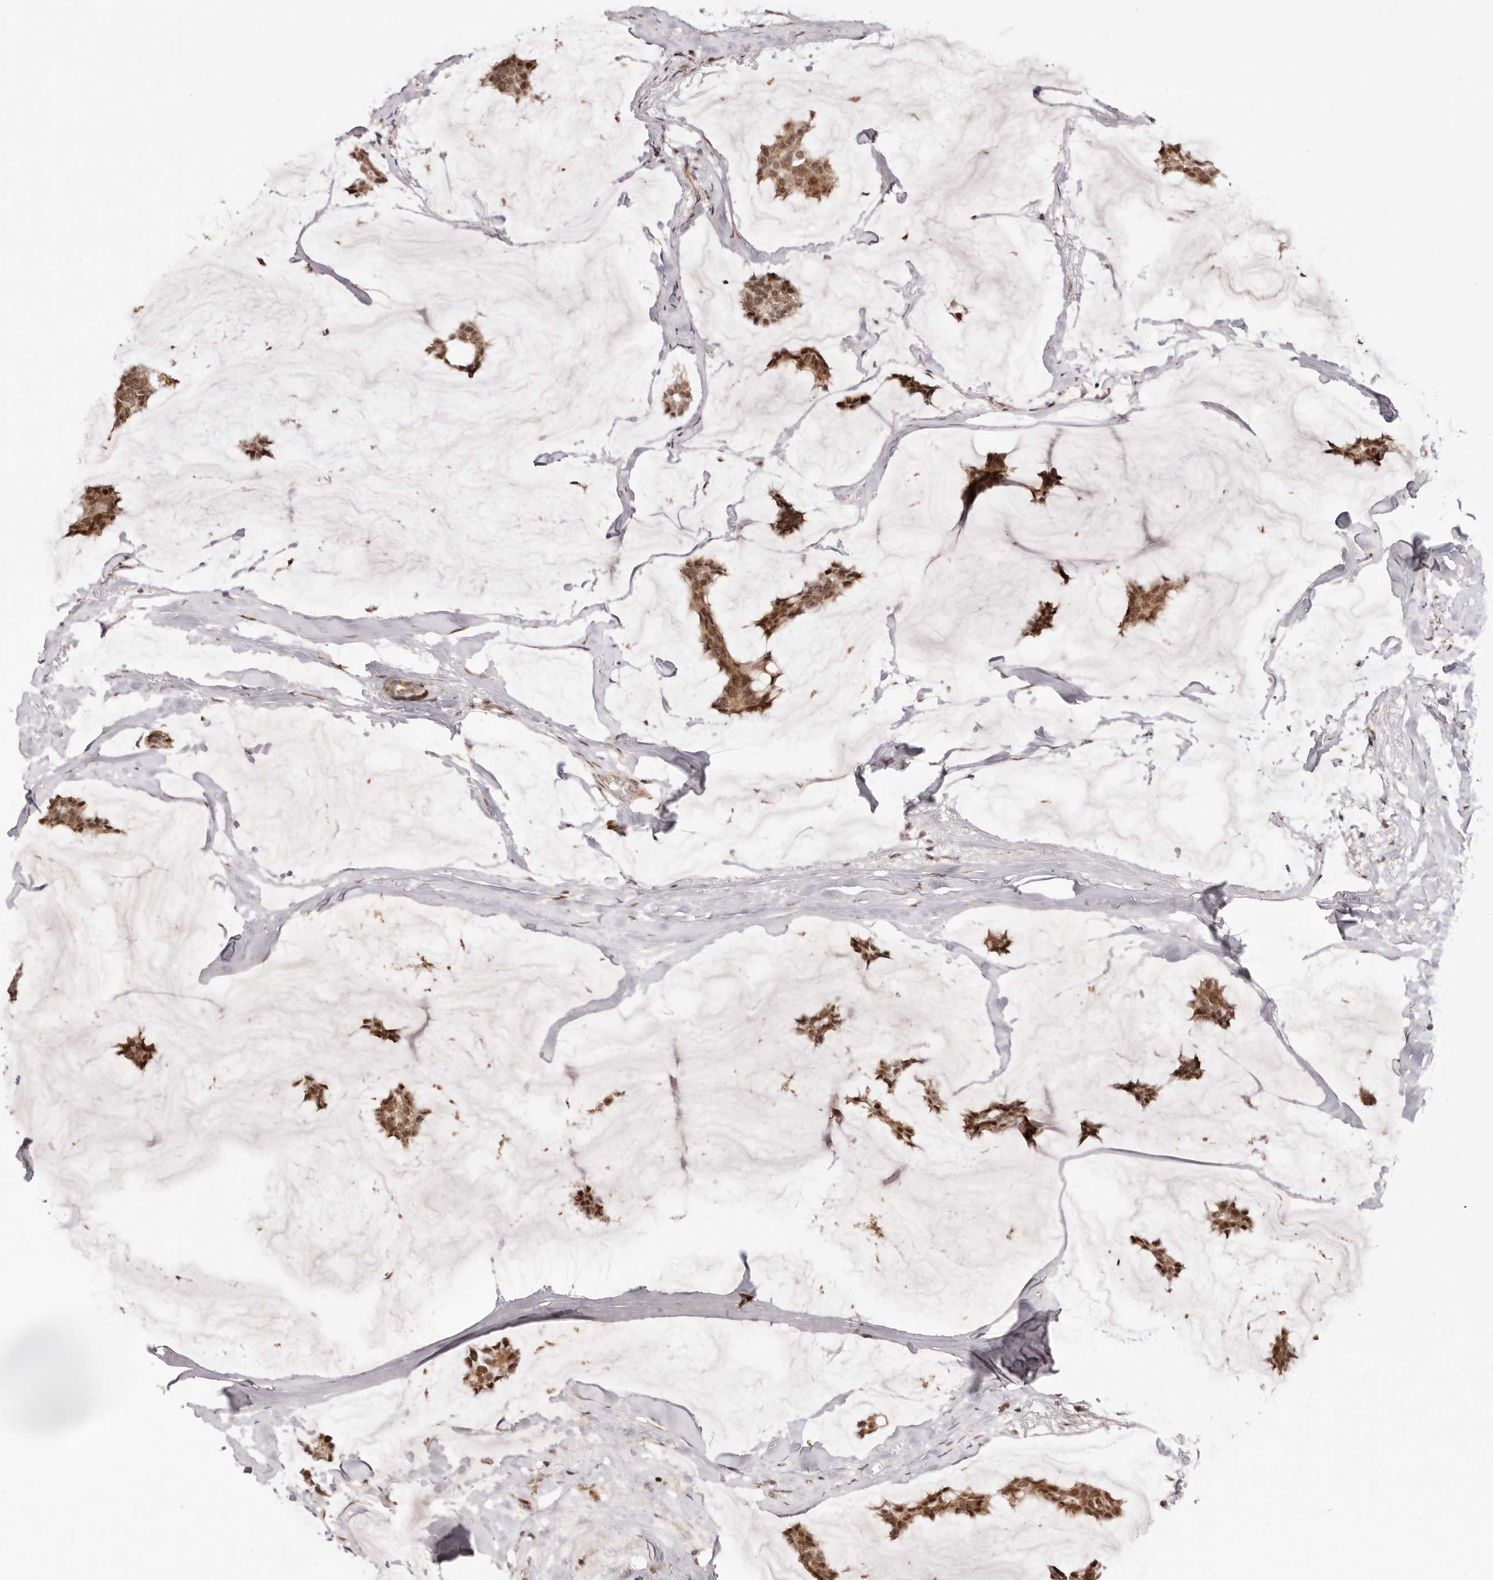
{"staining": {"intensity": "moderate", "quantity": ">75%", "location": "cytoplasmic/membranous,nuclear"}, "tissue": "breast cancer", "cell_type": "Tumor cells", "image_type": "cancer", "snomed": [{"axis": "morphology", "description": "Duct carcinoma"}, {"axis": "topography", "description": "Breast"}], "caption": "There is medium levels of moderate cytoplasmic/membranous and nuclear staining in tumor cells of invasive ductal carcinoma (breast), as demonstrated by immunohistochemical staining (brown color).", "gene": "HIVEP3", "patient": {"sex": "female", "age": 93}}